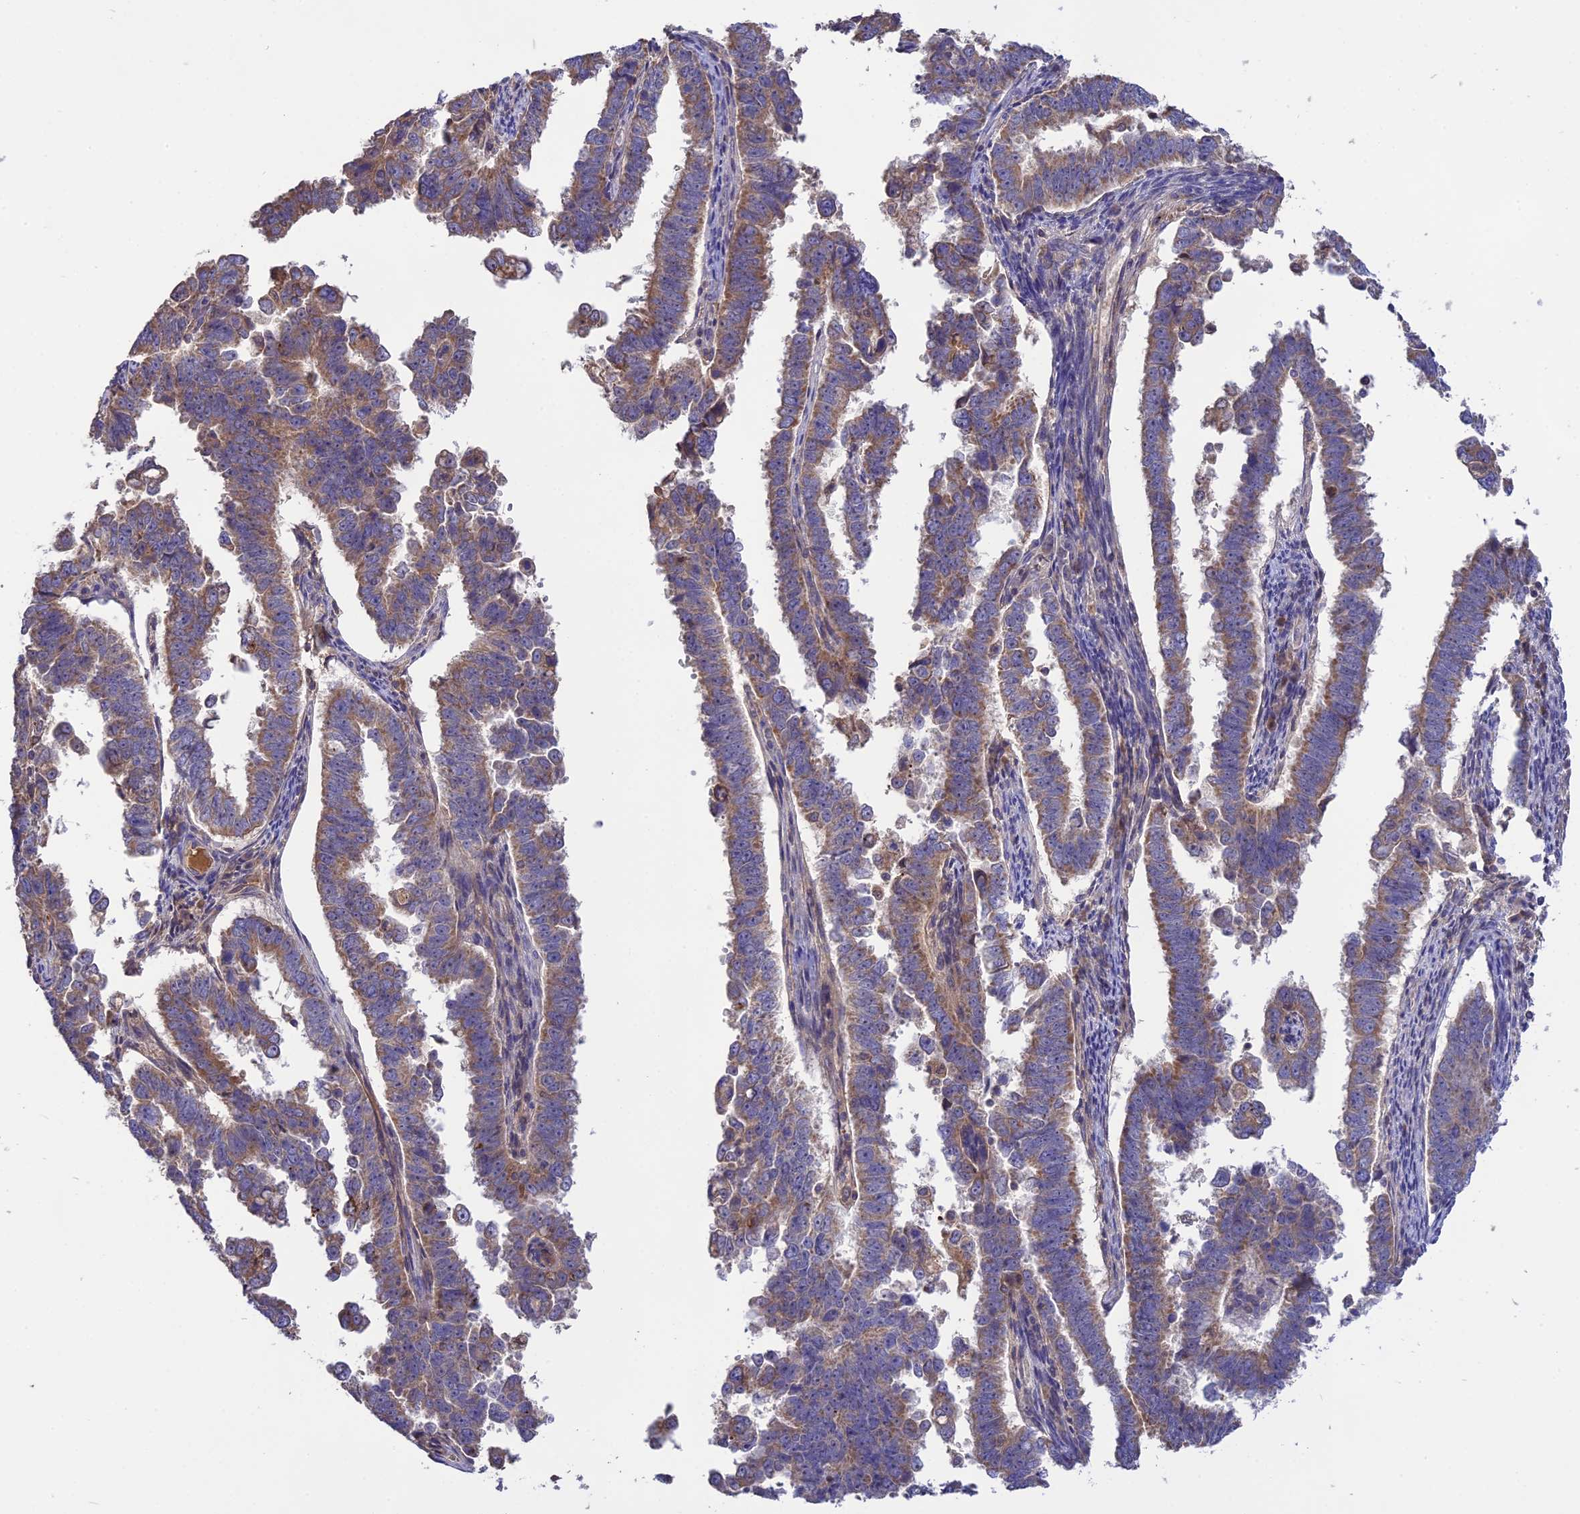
{"staining": {"intensity": "moderate", "quantity": "25%-75%", "location": "cytoplasmic/membranous"}, "tissue": "endometrial cancer", "cell_type": "Tumor cells", "image_type": "cancer", "snomed": [{"axis": "morphology", "description": "Adenocarcinoma, NOS"}, {"axis": "topography", "description": "Endometrium"}], "caption": "Endometrial cancer was stained to show a protein in brown. There is medium levels of moderate cytoplasmic/membranous staining in approximately 25%-75% of tumor cells.", "gene": "NUDT8", "patient": {"sex": "female", "age": 75}}